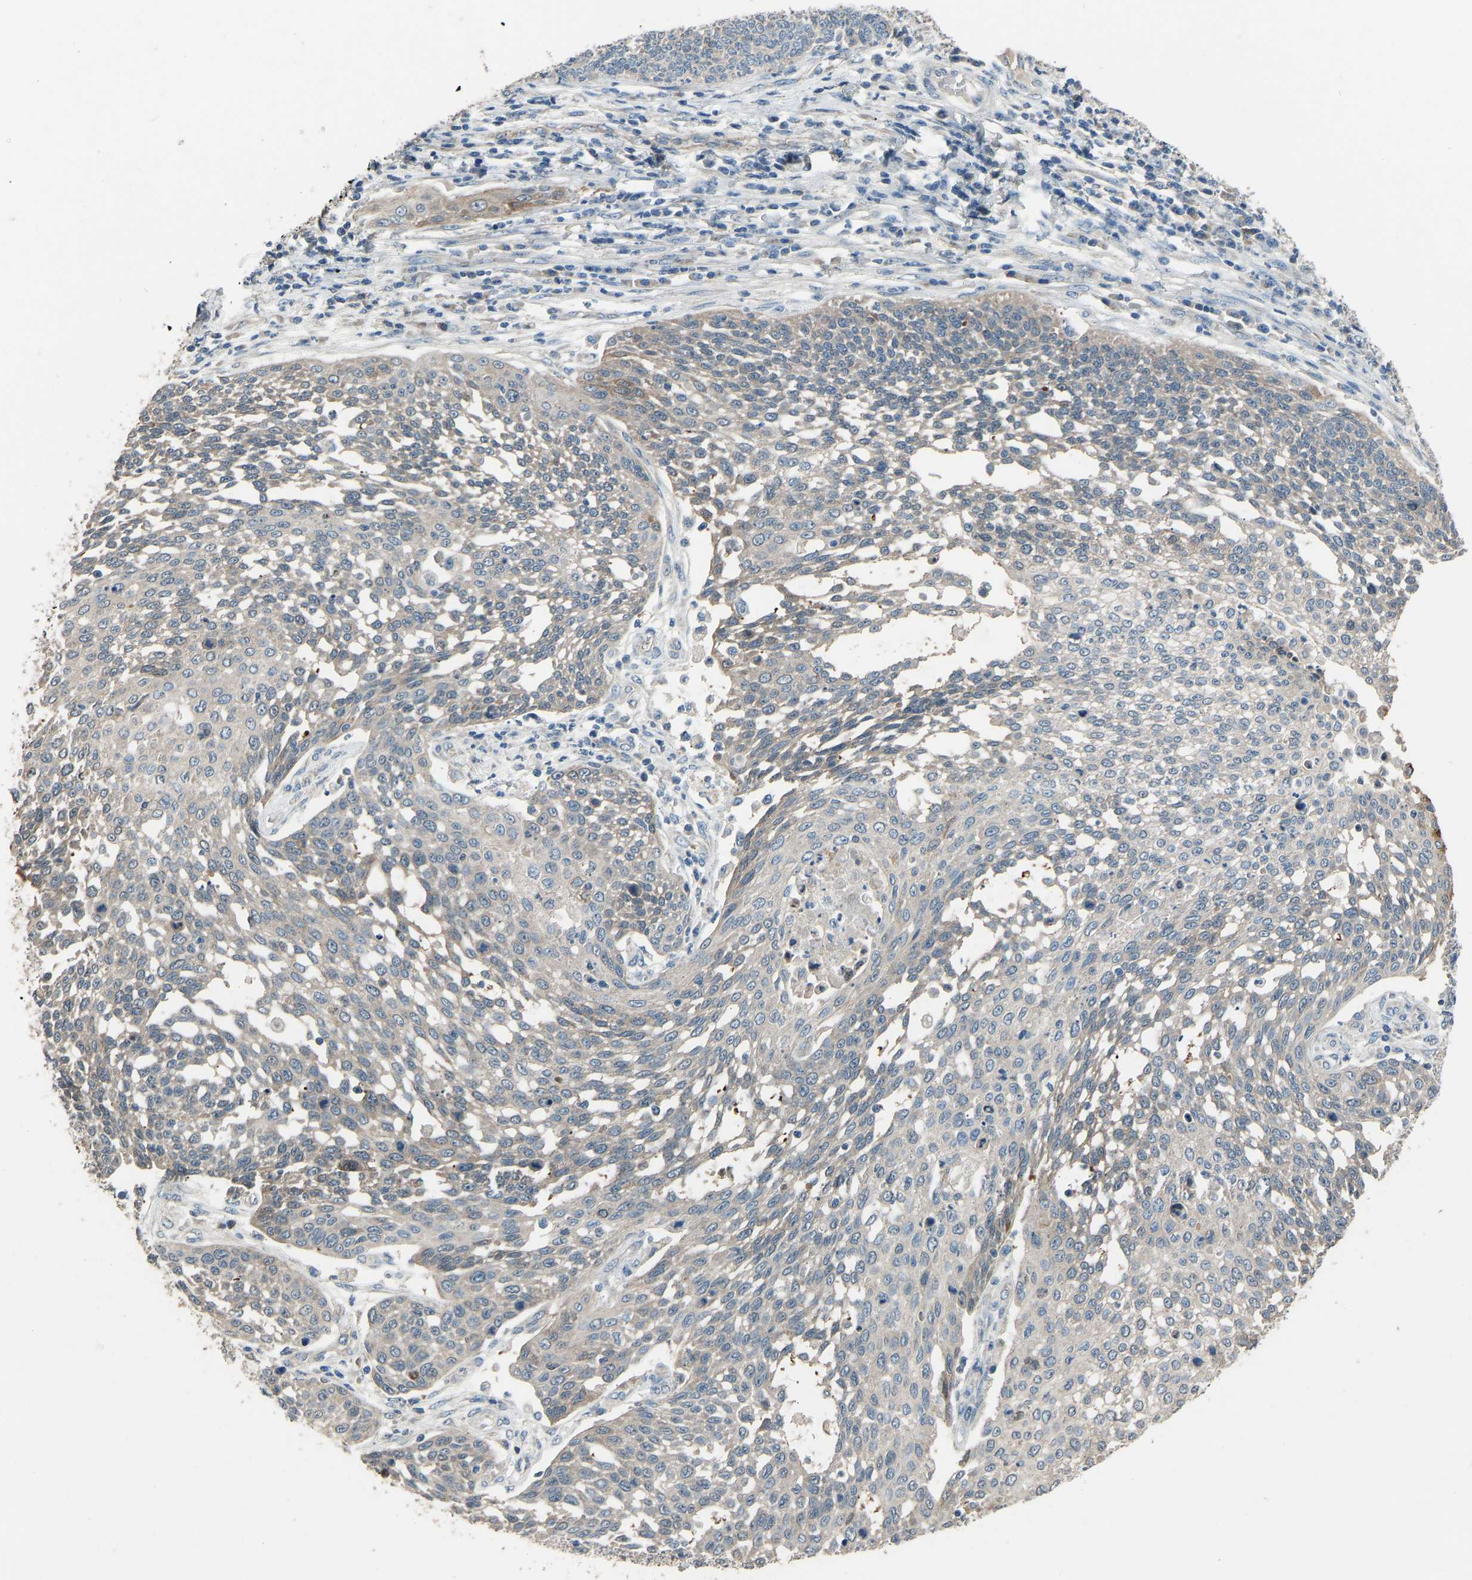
{"staining": {"intensity": "negative", "quantity": "none", "location": "none"}, "tissue": "cervical cancer", "cell_type": "Tumor cells", "image_type": "cancer", "snomed": [{"axis": "morphology", "description": "Squamous cell carcinoma, NOS"}, {"axis": "topography", "description": "Cervix"}], "caption": "Immunohistochemical staining of cervical cancer (squamous cell carcinoma) exhibits no significant staining in tumor cells.", "gene": "TGFBR3", "patient": {"sex": "female", "age": 34}}